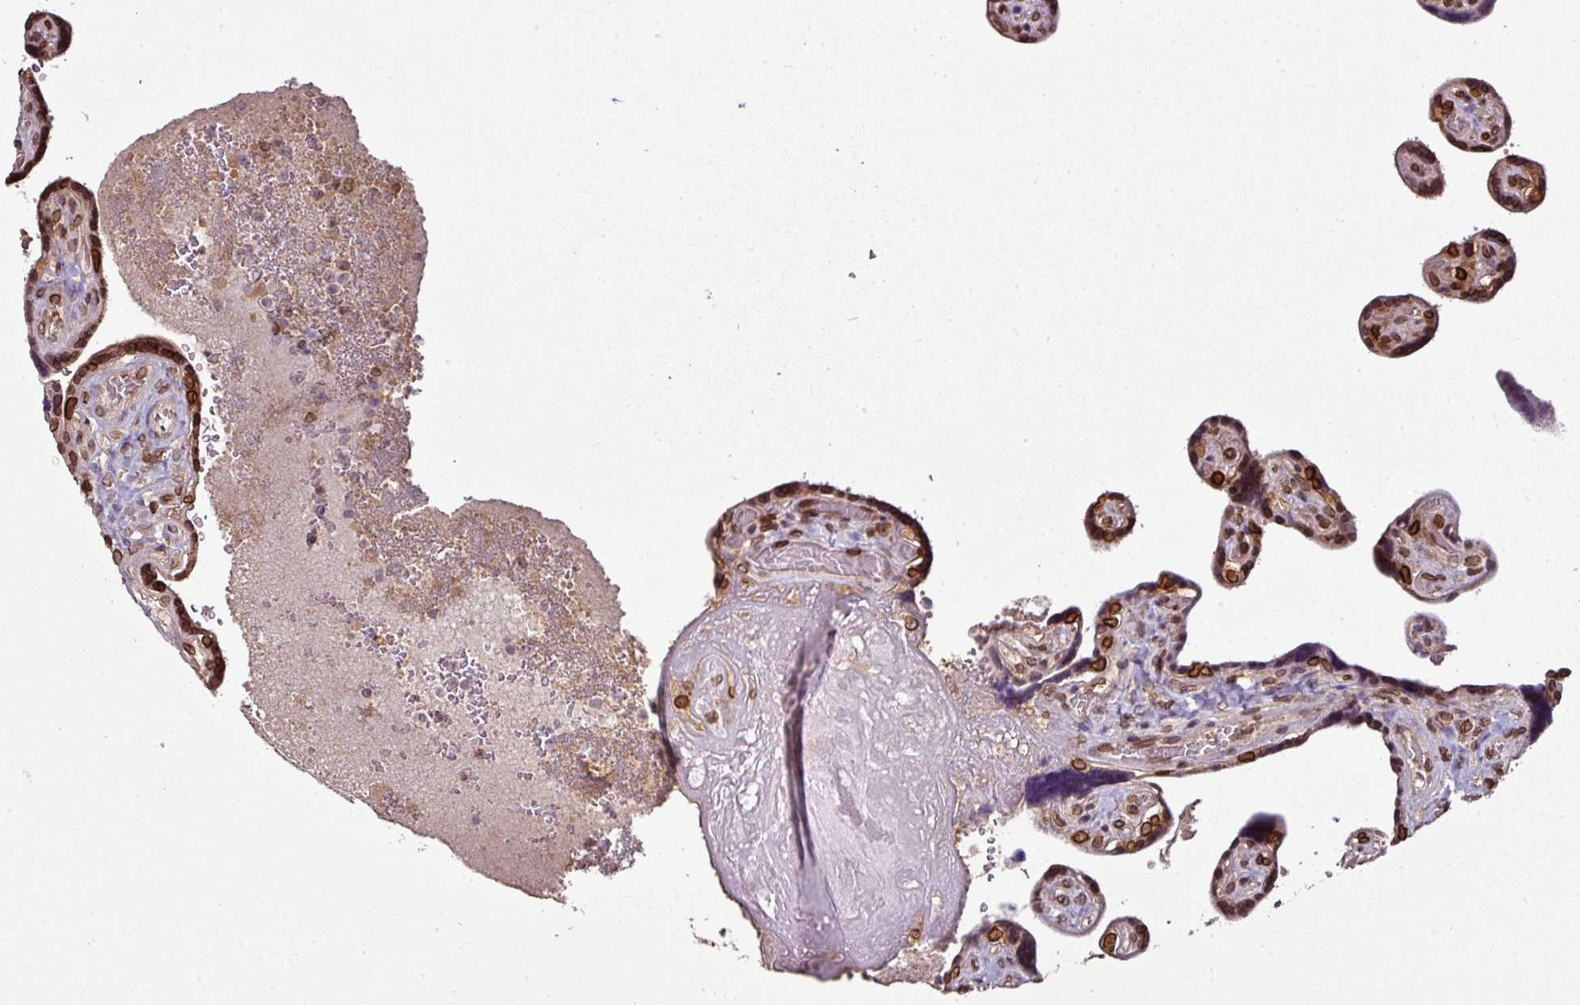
{"staining": {"intensity": "strong", "quantity": ">75%", "location": "cytoplasmic/membranous,nuclear"}, "tissue": "placenta", "cell_type": "Trophoblastic cells", "image_type": "normal", "snomed": [{"axis": "morphology", "description": "Normal tissue, NOS"}, {"axis": "topography", "description": "Placenta"}], "caption": "Placenta stained with a brown dye demonstrates strong cytoplasmic/membranous,nuclear positive positivity in about >75% of trophoblastic cells.", "gene": "RANGAP1", "patient": {"sex": "female", "age": 32}}